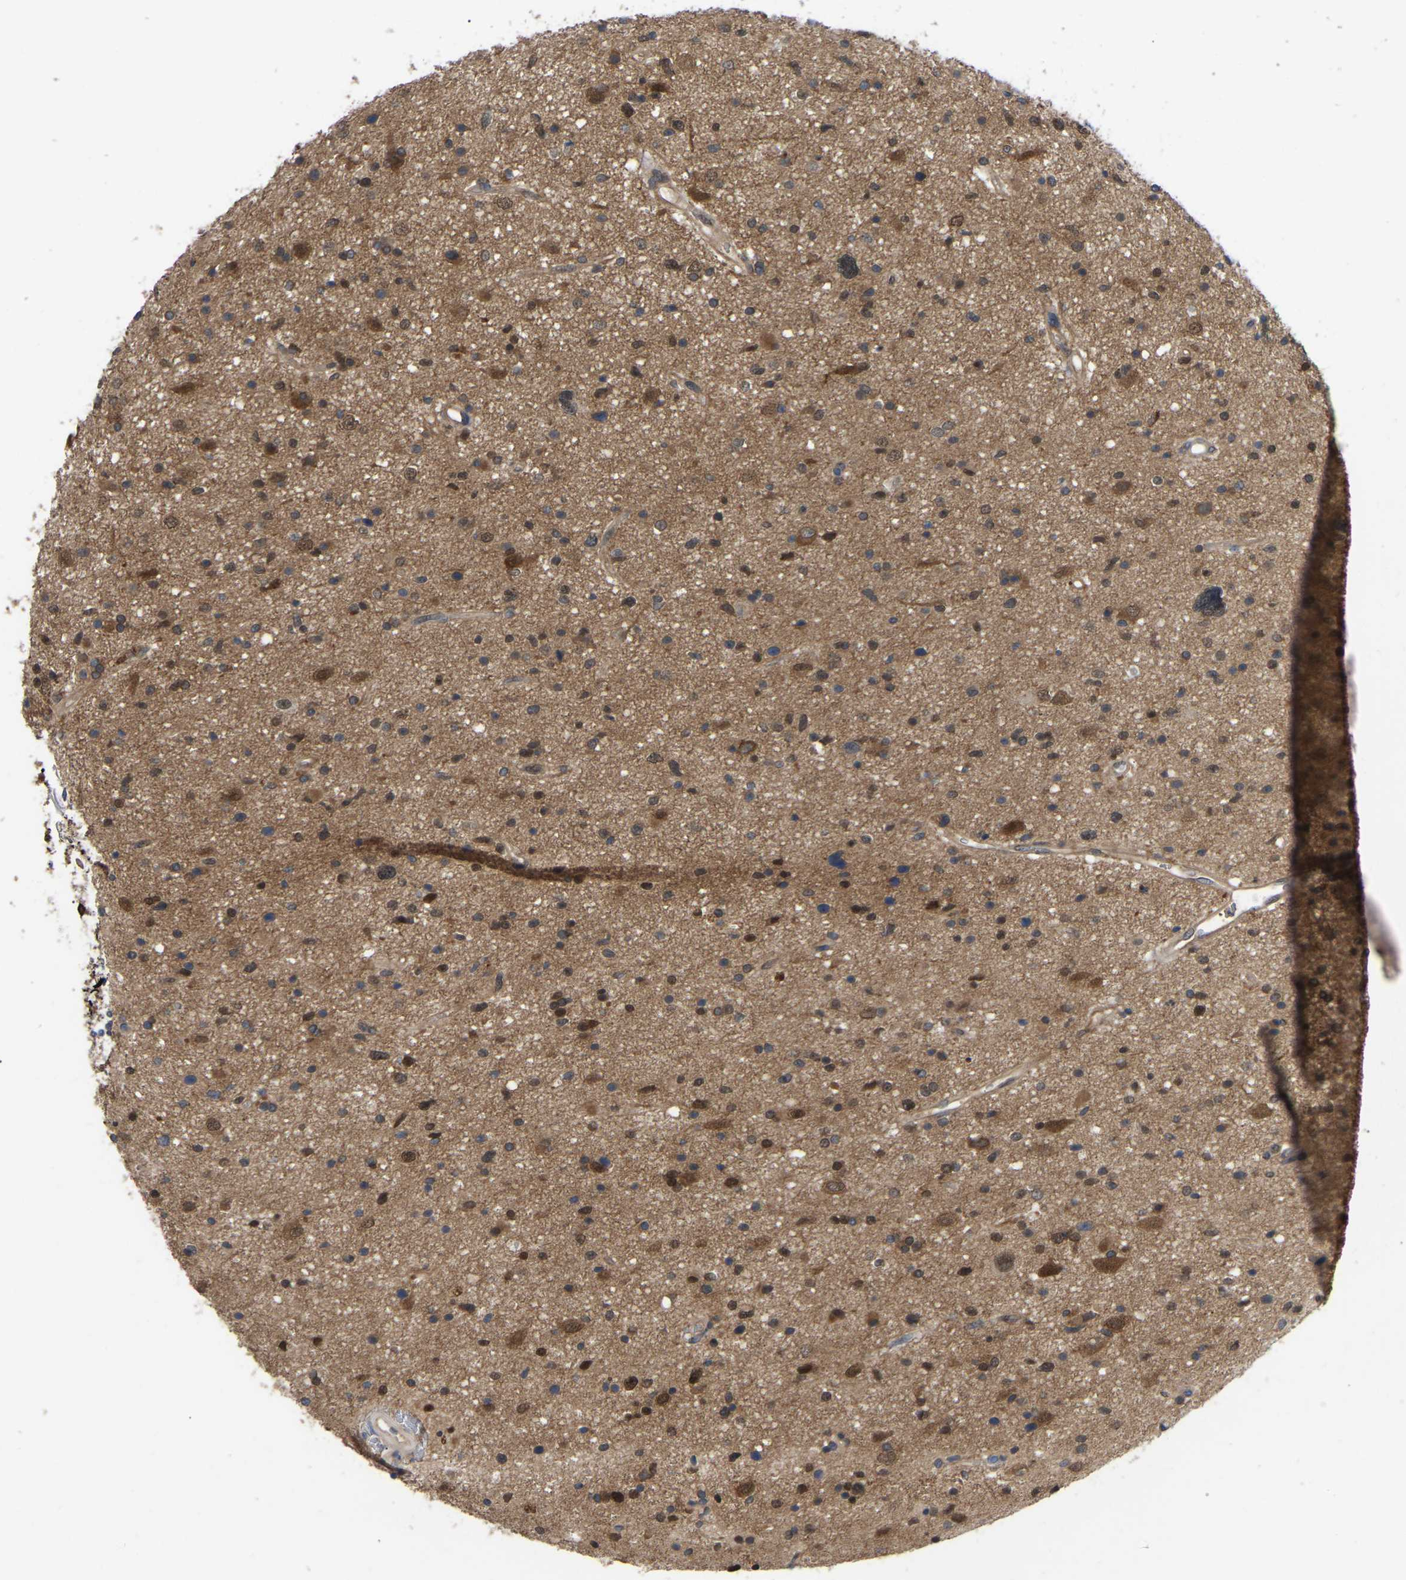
{"staining": {"intensity": "moderate", "quantity": "25%-75%", "location": "cytoplasmic/membranous"}, "tissue": "glioma", "cell_type": "Tumor cells", "image_type": "cancer", "snomed": [{"axis": "morphology", "description": "Glioma, malignant, High grade"}, {"axis": "topography", "description": "Brain"}], "caption": "Immunohistochemical staining of glioma shows medium levels of moderate cytoplasmic/membranous positivity in about 25%-75% of tumor cells. (Brightfield microscopy of DAB IHC at high magnification).", "gene": "CIT", "patient": {"sex": "male", "age": 33}}